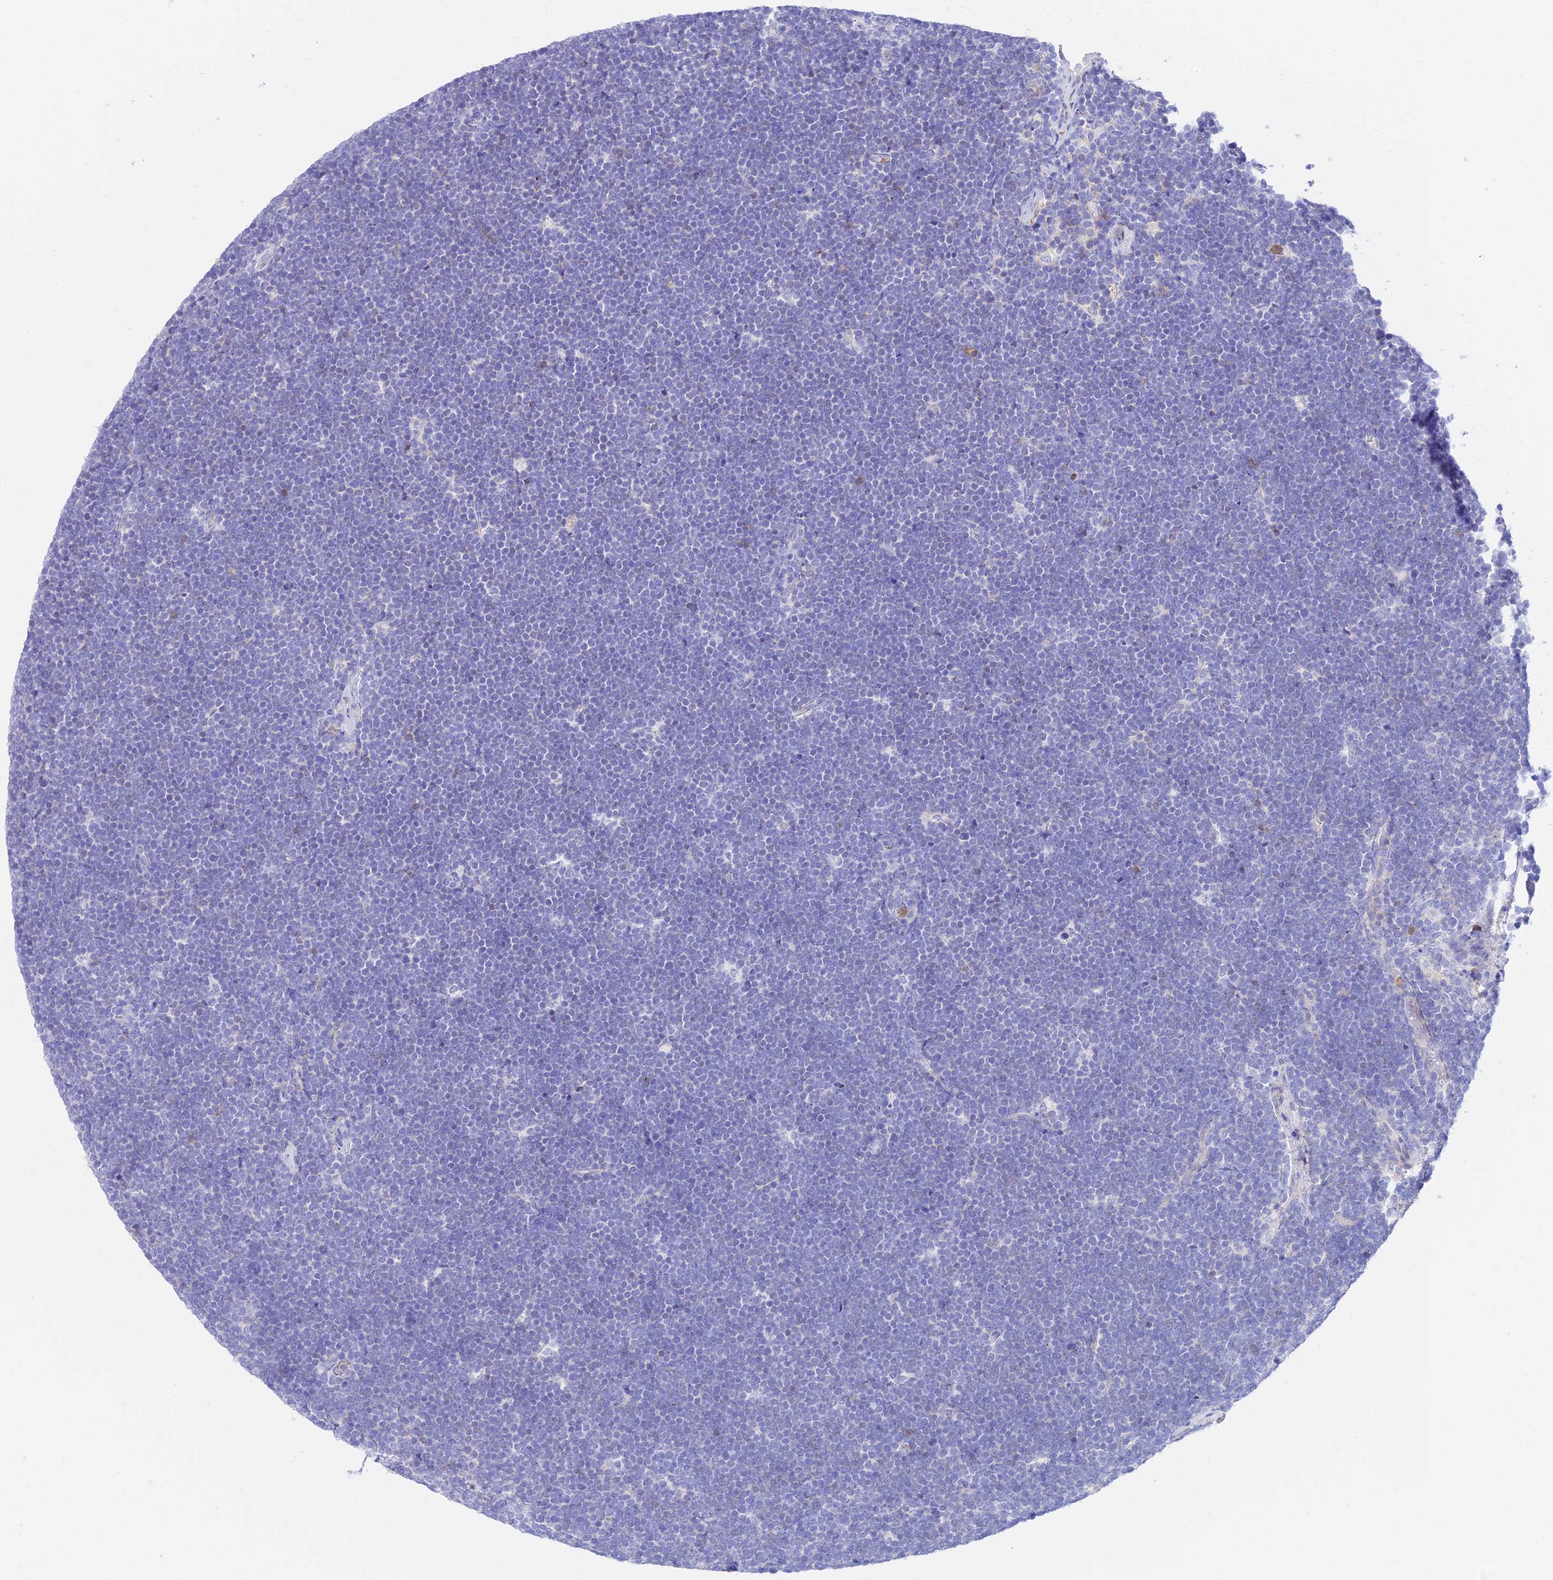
{"staining": {"intensity": "negative", "quantity": "none", "location": "none"}, "tissue": "lymphoma", "cell_type": "Tumor cells", "image_type": "cancer", "snomed": [{"axis": "morphology", "description": "Malignant lymphoma, non-Hodgkin's type, High grade"}, {"axis": "topography", "description": "Lymph node"}], "caption": "Lymphoma stained for a protein using IHC demonstrates no positivity tumor cells.", "gene": "SREK1IP1", "patient": {"sex": "male", "age": 13}}